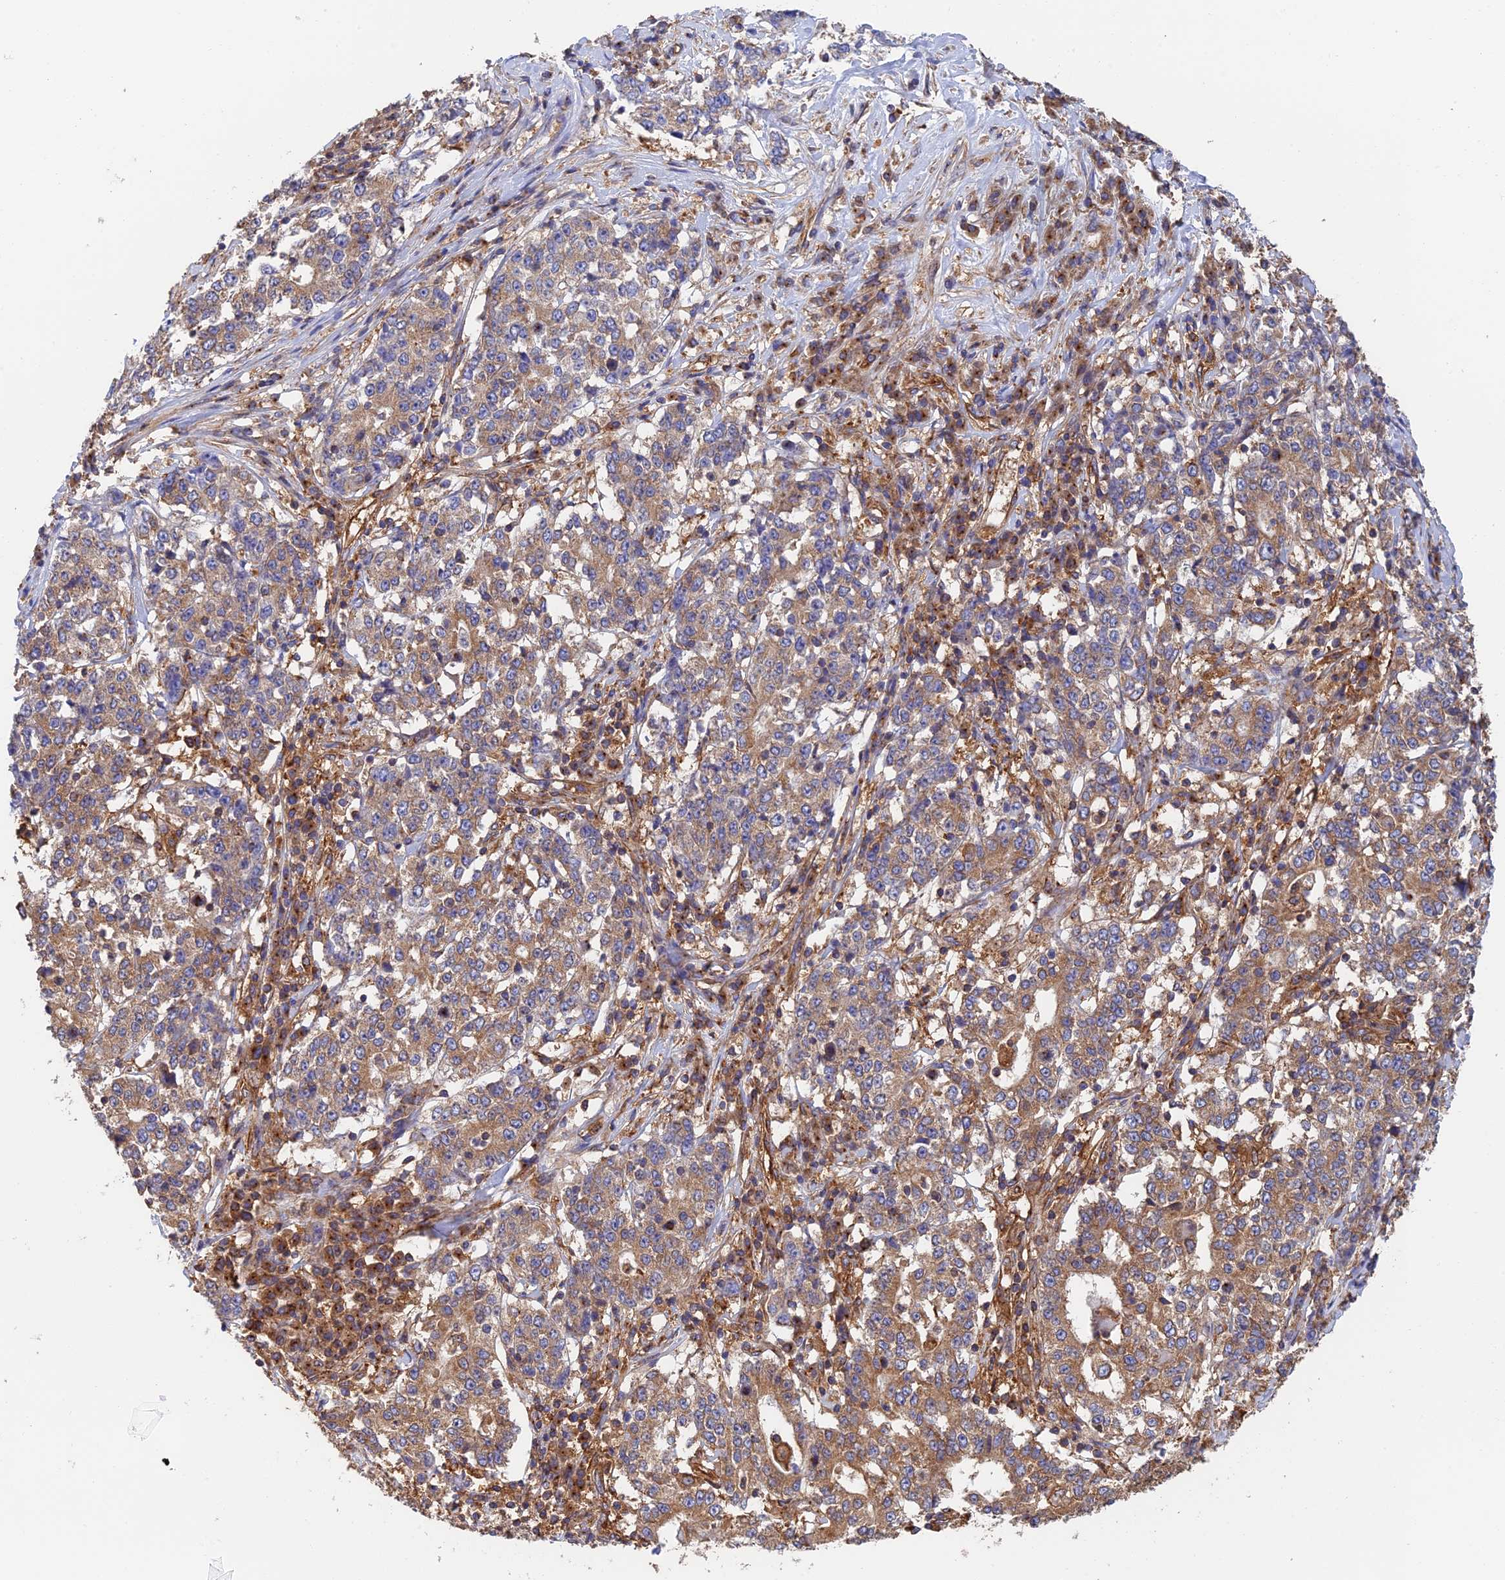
{"staining": {"intensity": "moderate", "quantity": ">75%", "location": "cytoplasmic/membranous"}, "tissue": "stomach cancer", "cell_type": "Tumor cells", "image_type": "cancer", "snomed": [{"axis": "morphology", "description": "Adenocarcinoma, NOS"}, {"axis": "topography", "description": "Stomach"}], "caption": "Moderate cytoplasmic/membranous protein positivity is seen in approximately >75% of tumor cells in adenocarcinoma (stomach).", "gene": "DCTN2", "patient": {"sex": "male", "age": 59}}